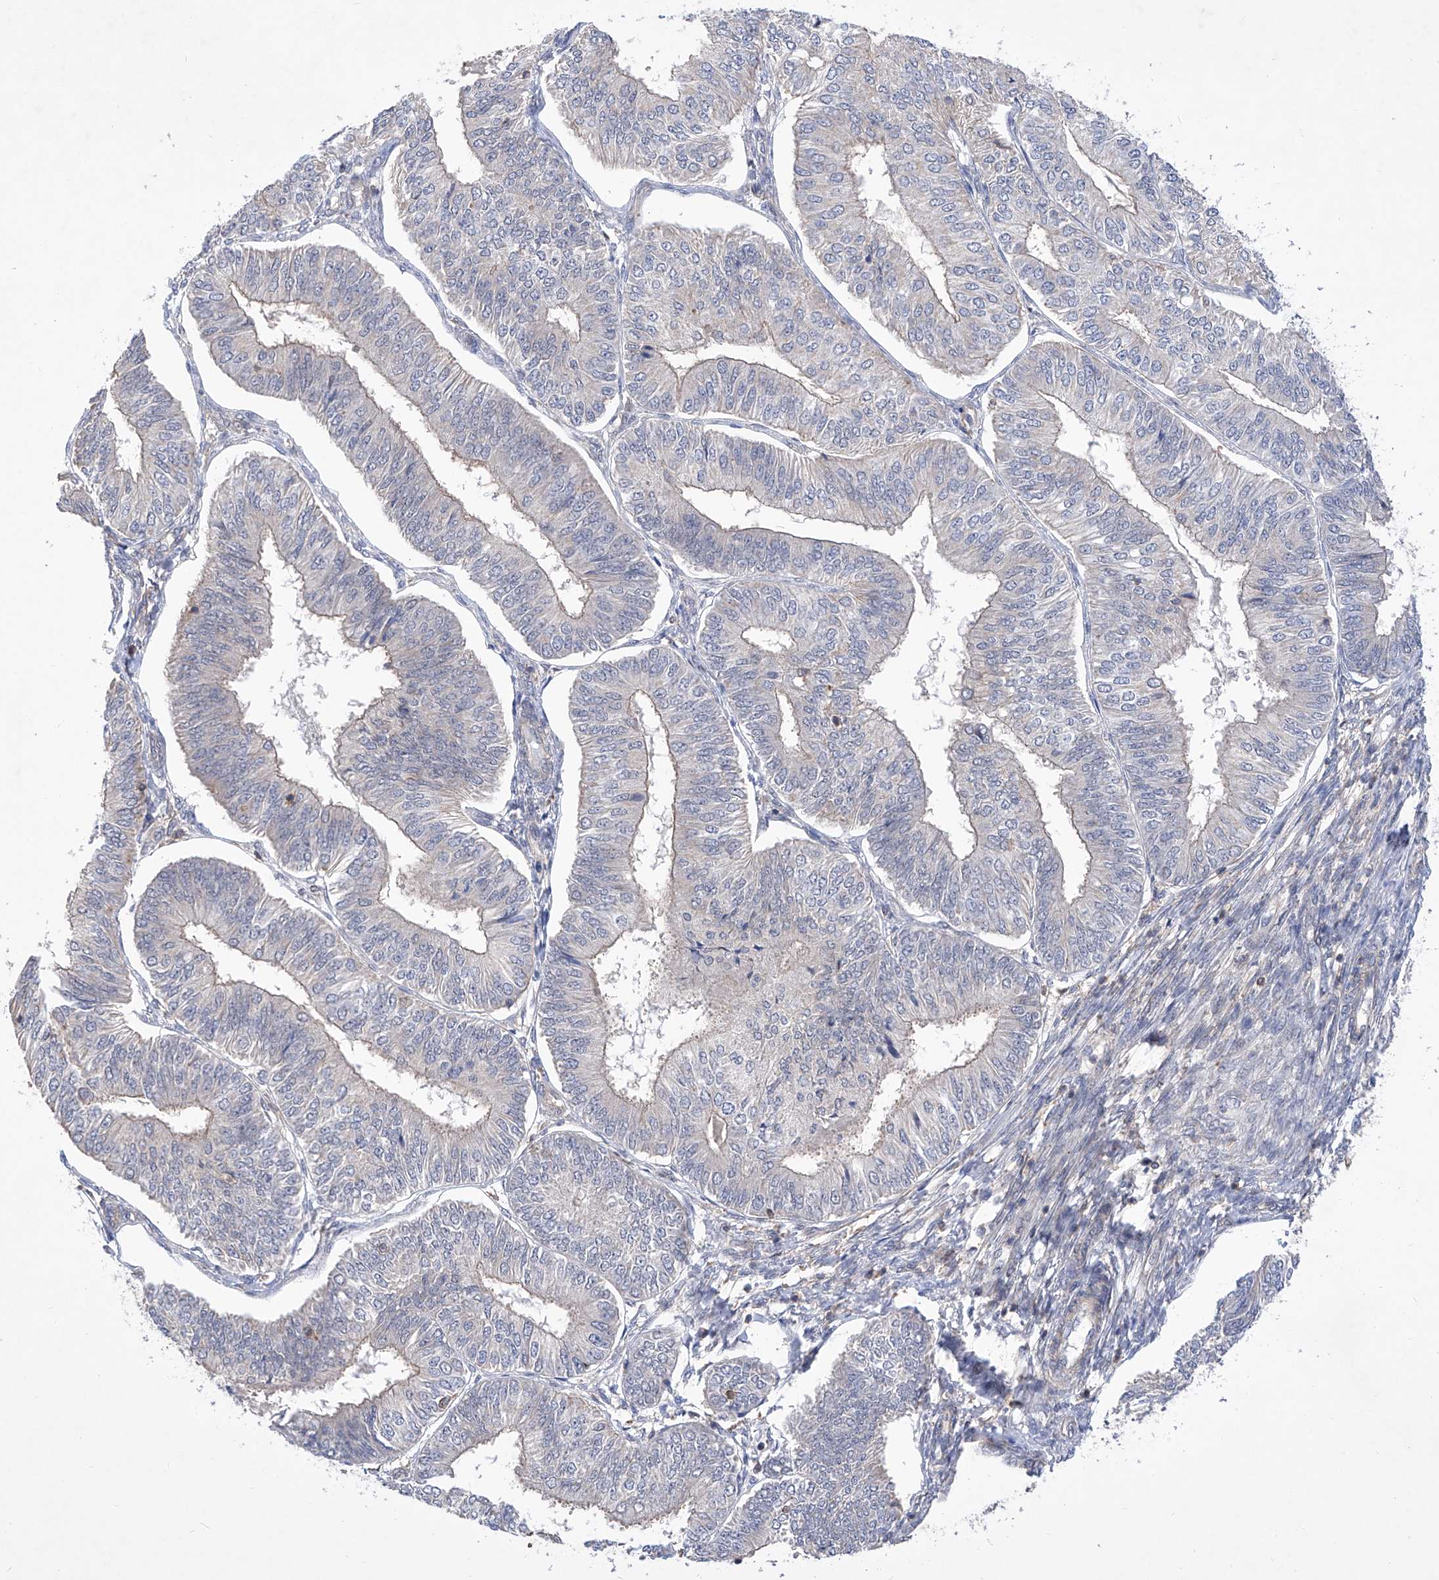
{"staining": {"intensity": "weak", "quantity": "<25%", "location": "cytoplasmic/membranous"}, "tissue": "endometrial cancer", "cell_type": "Tumor cells", "image_type": "cancer", "snomed": [{"axis": "morphology", "description": "Adenocarcinoma, NOS"}, {"axis": "topography", "description": "Endometrium"}], "caption": "Adenocarcinoma (endometrial) was stained to show a protein in brown. There is no significant positivity in tumor cells.", "gene": "KIFC2", "patient": {"sex": "female", "age": 58}}